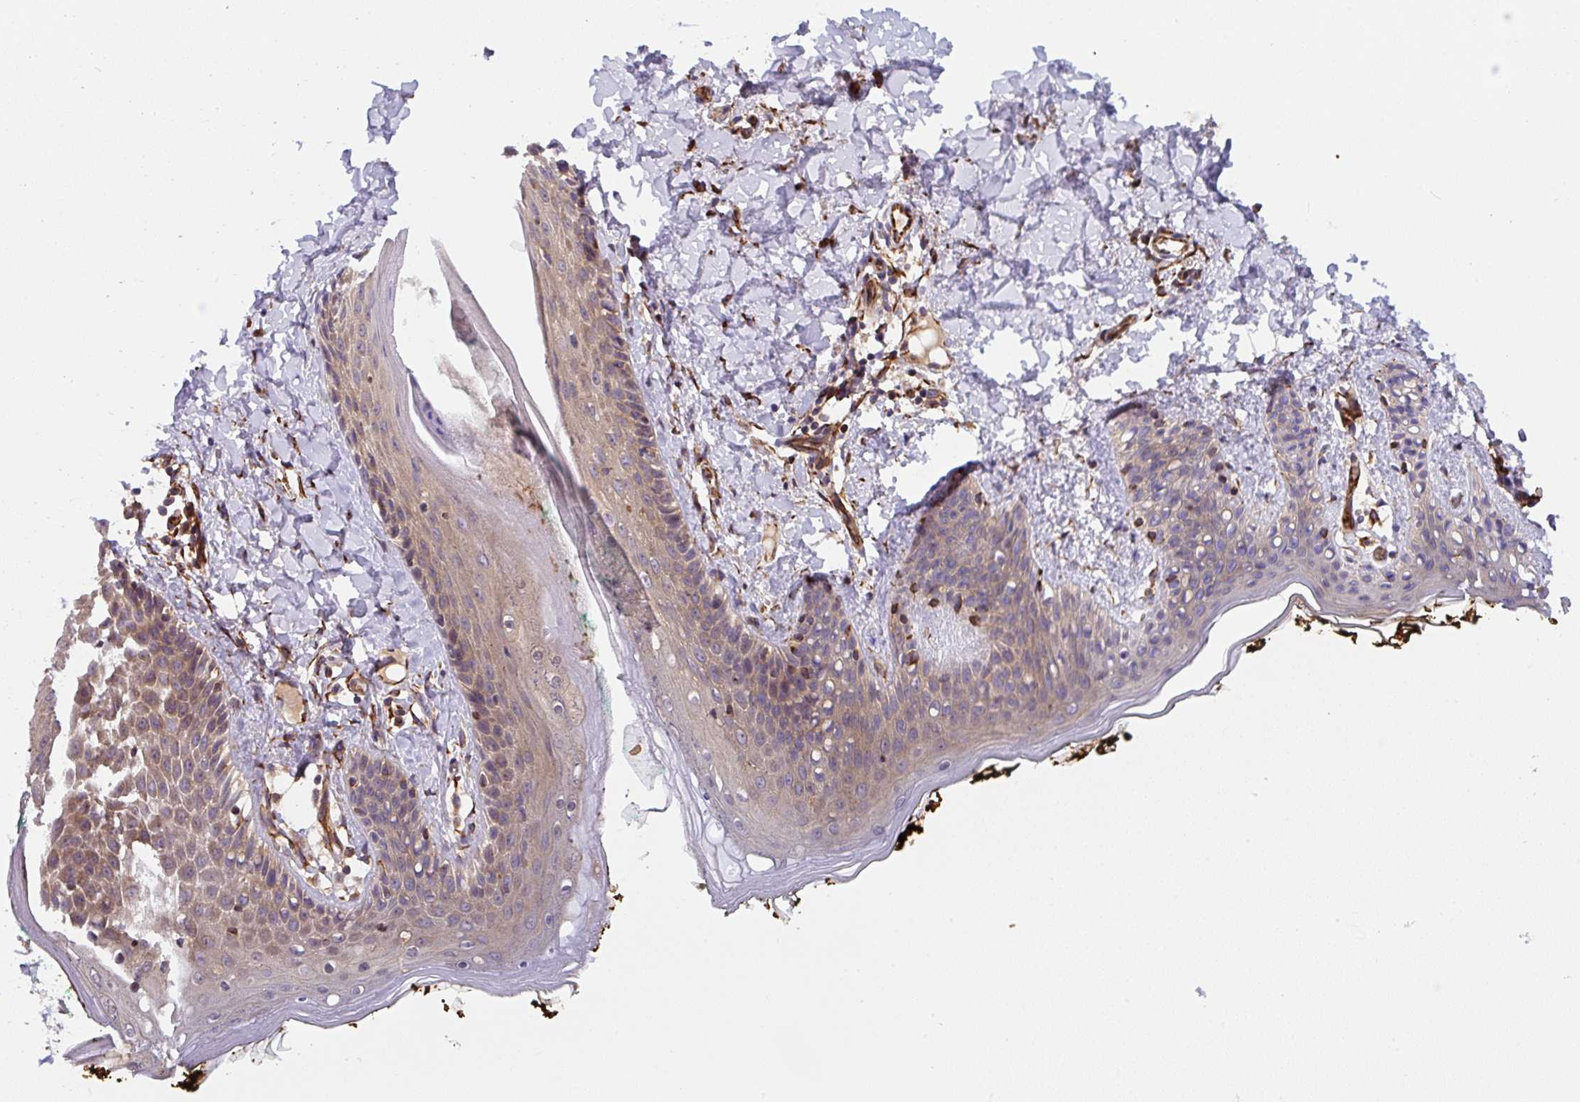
{"staining": {"intensity": "strong", "quantity": ">75%", "location": "cytoplasmic/membranous"}, "tissue": "skin", "cell_type": "Fibroblasts", "image_type": "normal", "snomed": [{"axis": "morphology", "description": "Normal tissue, NOS"}, {"axis": "topography", "description": "Skin"}], "caption": "Strong cytoplasmic/membranous expression is identified in about >75% of fibroblasts in unremarkable skin.", "gene": "APOBEC3D", "patient": {"sex": "male", "age": 16}}